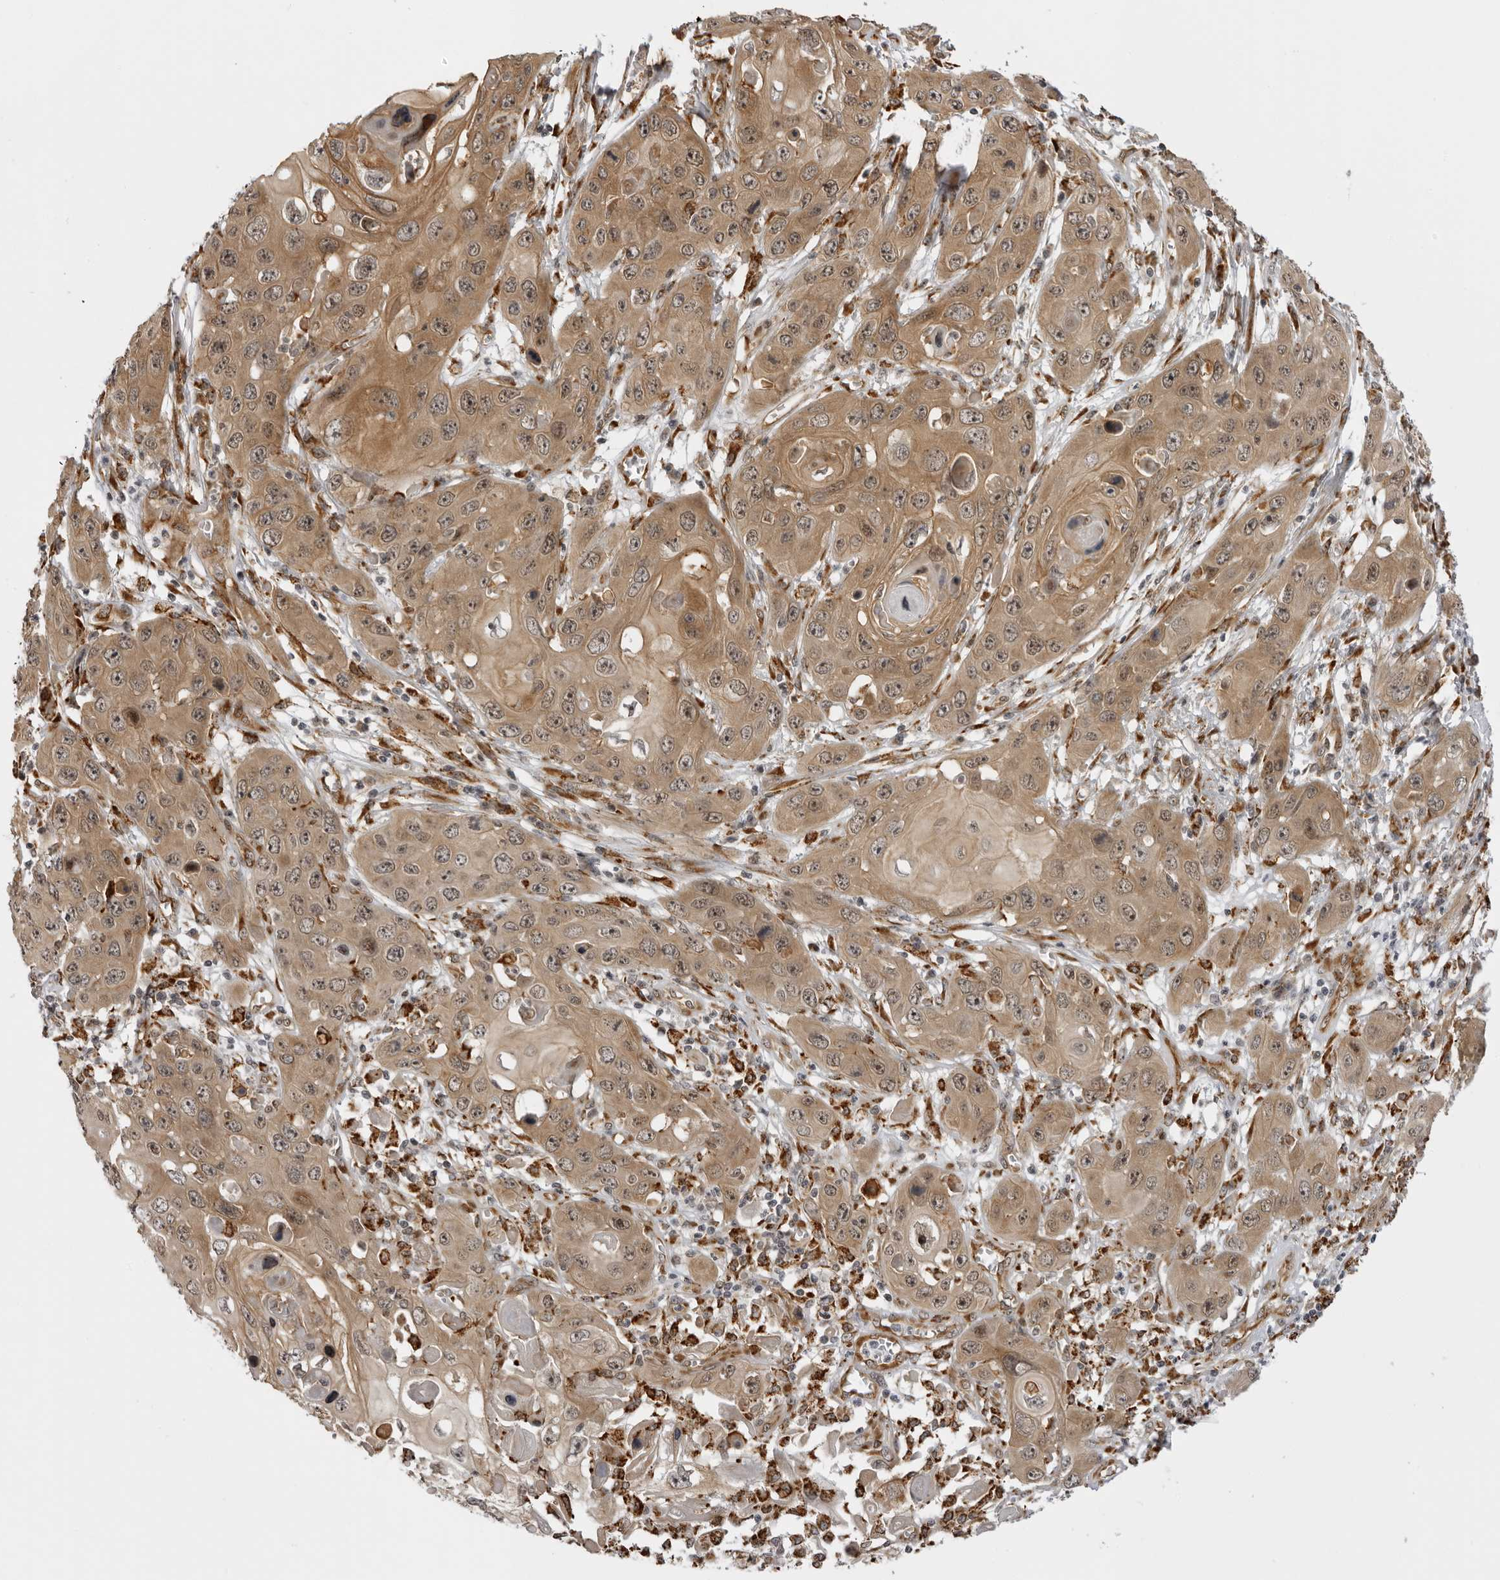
{"staining": {"intensity": "moderate", "quantity": ">75%", "location": "cytoplasmic/membranous,nuclear"}, "tissue": "skin cancer", "cell_type": "Tumor cells", "image_type": "cancer", "snomed": [{"axis": "morphology", "description": "Squamous cell carcinoma, NOS"}, {"axis": "topography", "description": "Skin"}], "caption": "Immunohistochemistry staining of skin cancer (squamous cell carcinoma), which reveals medium levels of moderate cytoplasmic/membranous and nuclear expression in about >75% of tumor cells indicating moderate cytoplasmic/membranous and nuclear protein expression. The staining was performed using DAB (3,3'-diaminobenzidine) (brown) for protein detection and nuclei were counterstained in hematoxylin (blue).", "gene": "DNAH14", "patient": {"sex": "male", "age": 55}}